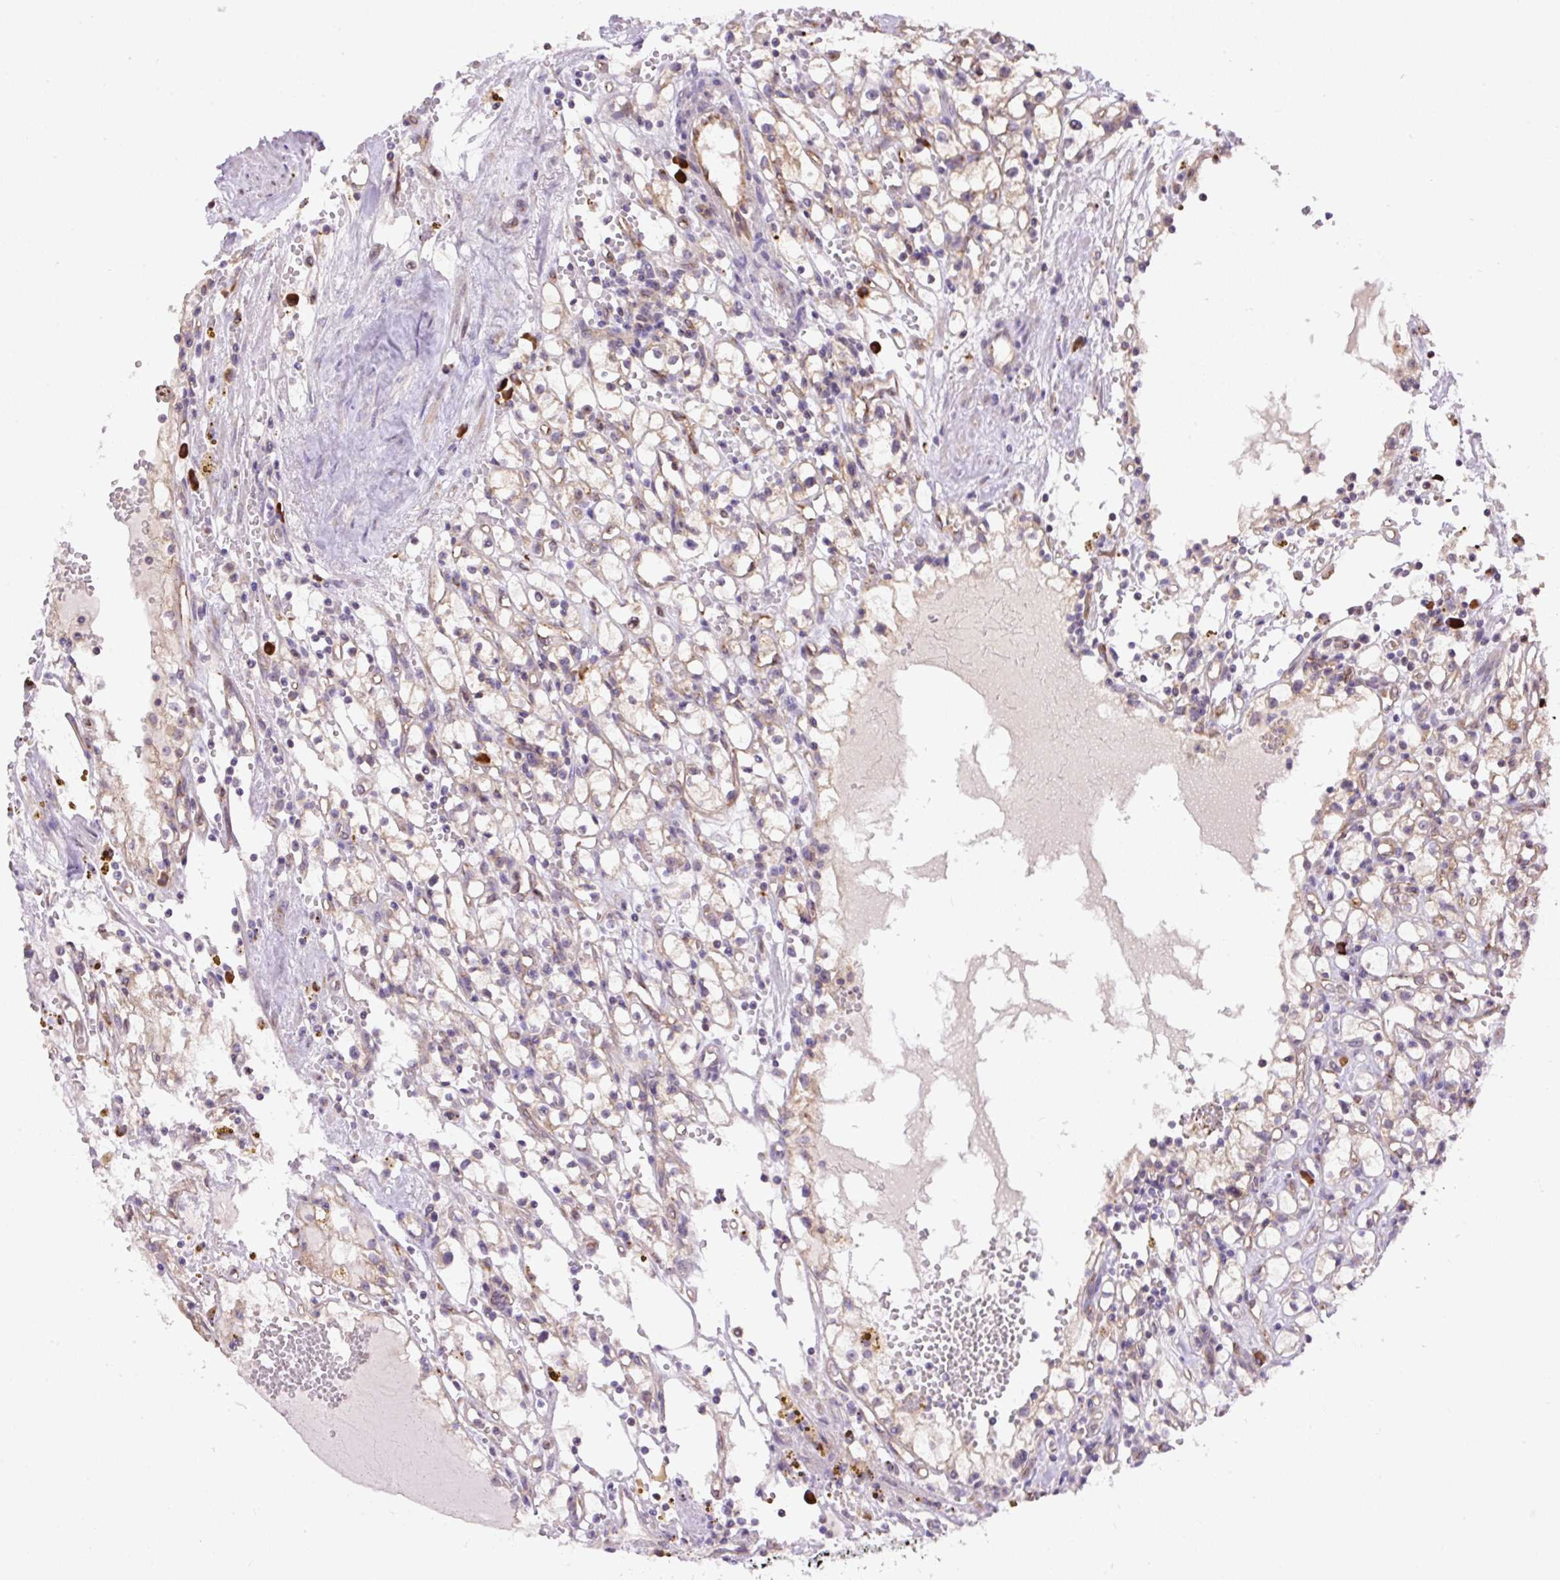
{"staining": {"intensity": "negative", "quantity": "none", "location": "none"}, "tissue": "renal cancer", "cell_type": "Tumor cells", "image_type": "cancer", "snomed": [{"axis": "morphology", "description": "Adenocarcinoma, NOS"}, {"axis": "topography", "description": "Kidney"}], "caption": "IHC histopathology image of neoplastic tissue: renal cancer stained with DAB shows no significant protein positivity in tumor cells.", "gene": "PPME1", "patient": {"sex": "male", "age": 56}}